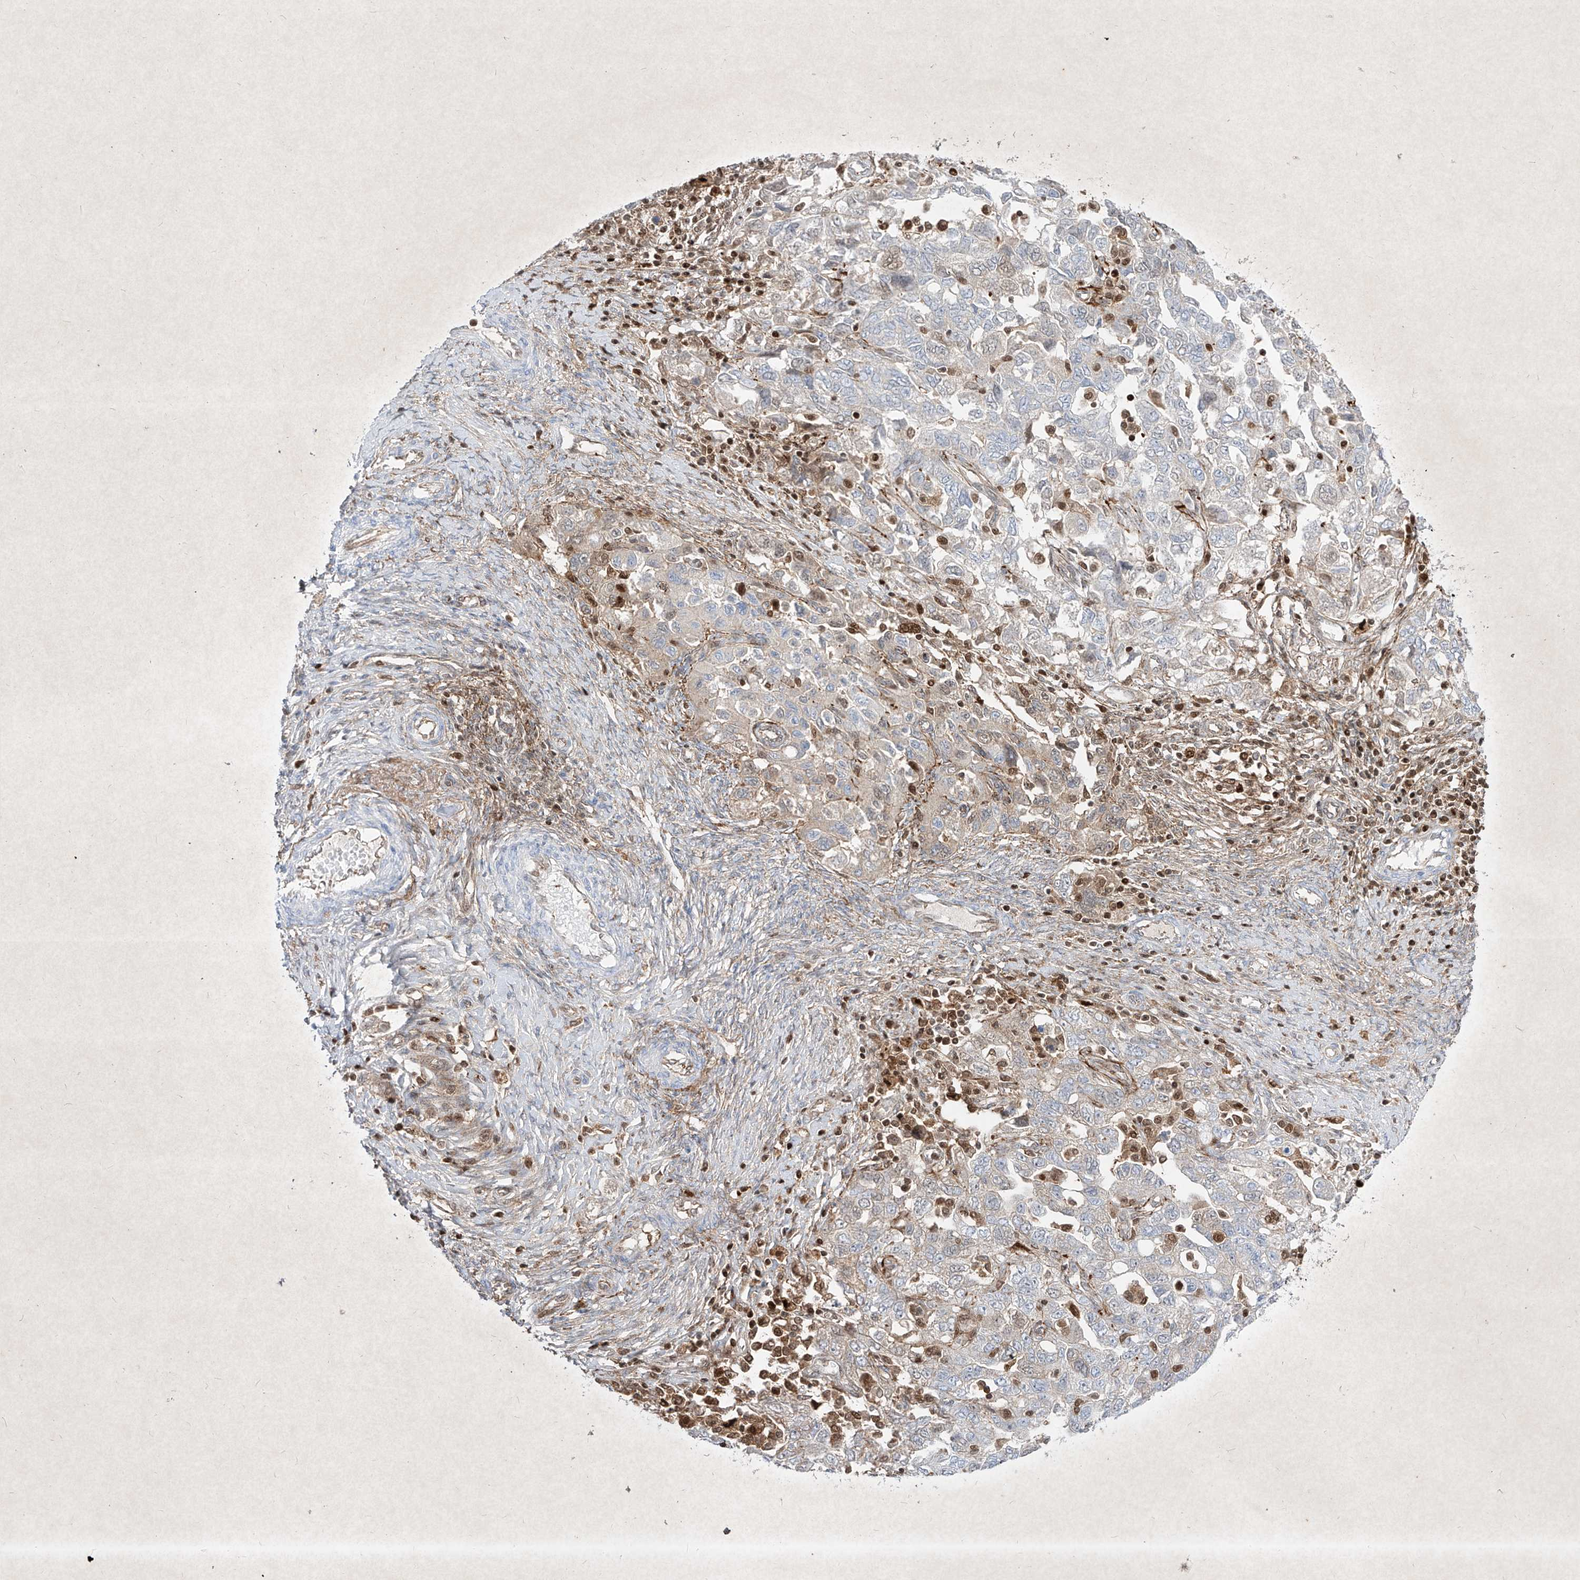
{"staining": {"intensity": "weak", "quantity": "25%-75%", "location": "cytoplasmic/membranous"}, "tissue": "ovarian cancer", "cell_type": "Tumor cells", "image_type": "cancer", "snomed": [{"axis": "morphology", "description": "Carcinoma, NOS"}, {"axis": "morphology", "description": "Cystadenocarcinoma, serous, NOS"}, {"axis": "topography", "description": "Ovary"}], "caption": "IHC micrograph of neoplastic tissue: human carcinoma (ovarian) stained using immunohistochemistry (IHC) demonstrates low levels of weak protein expression localized specifically in the cytoplasmic/membranous of tumor cells, appearing as a cytoplasmic/membranous brown color.", "gene": "PSMB10", "patient": {"sex": "female", "age": 69}}